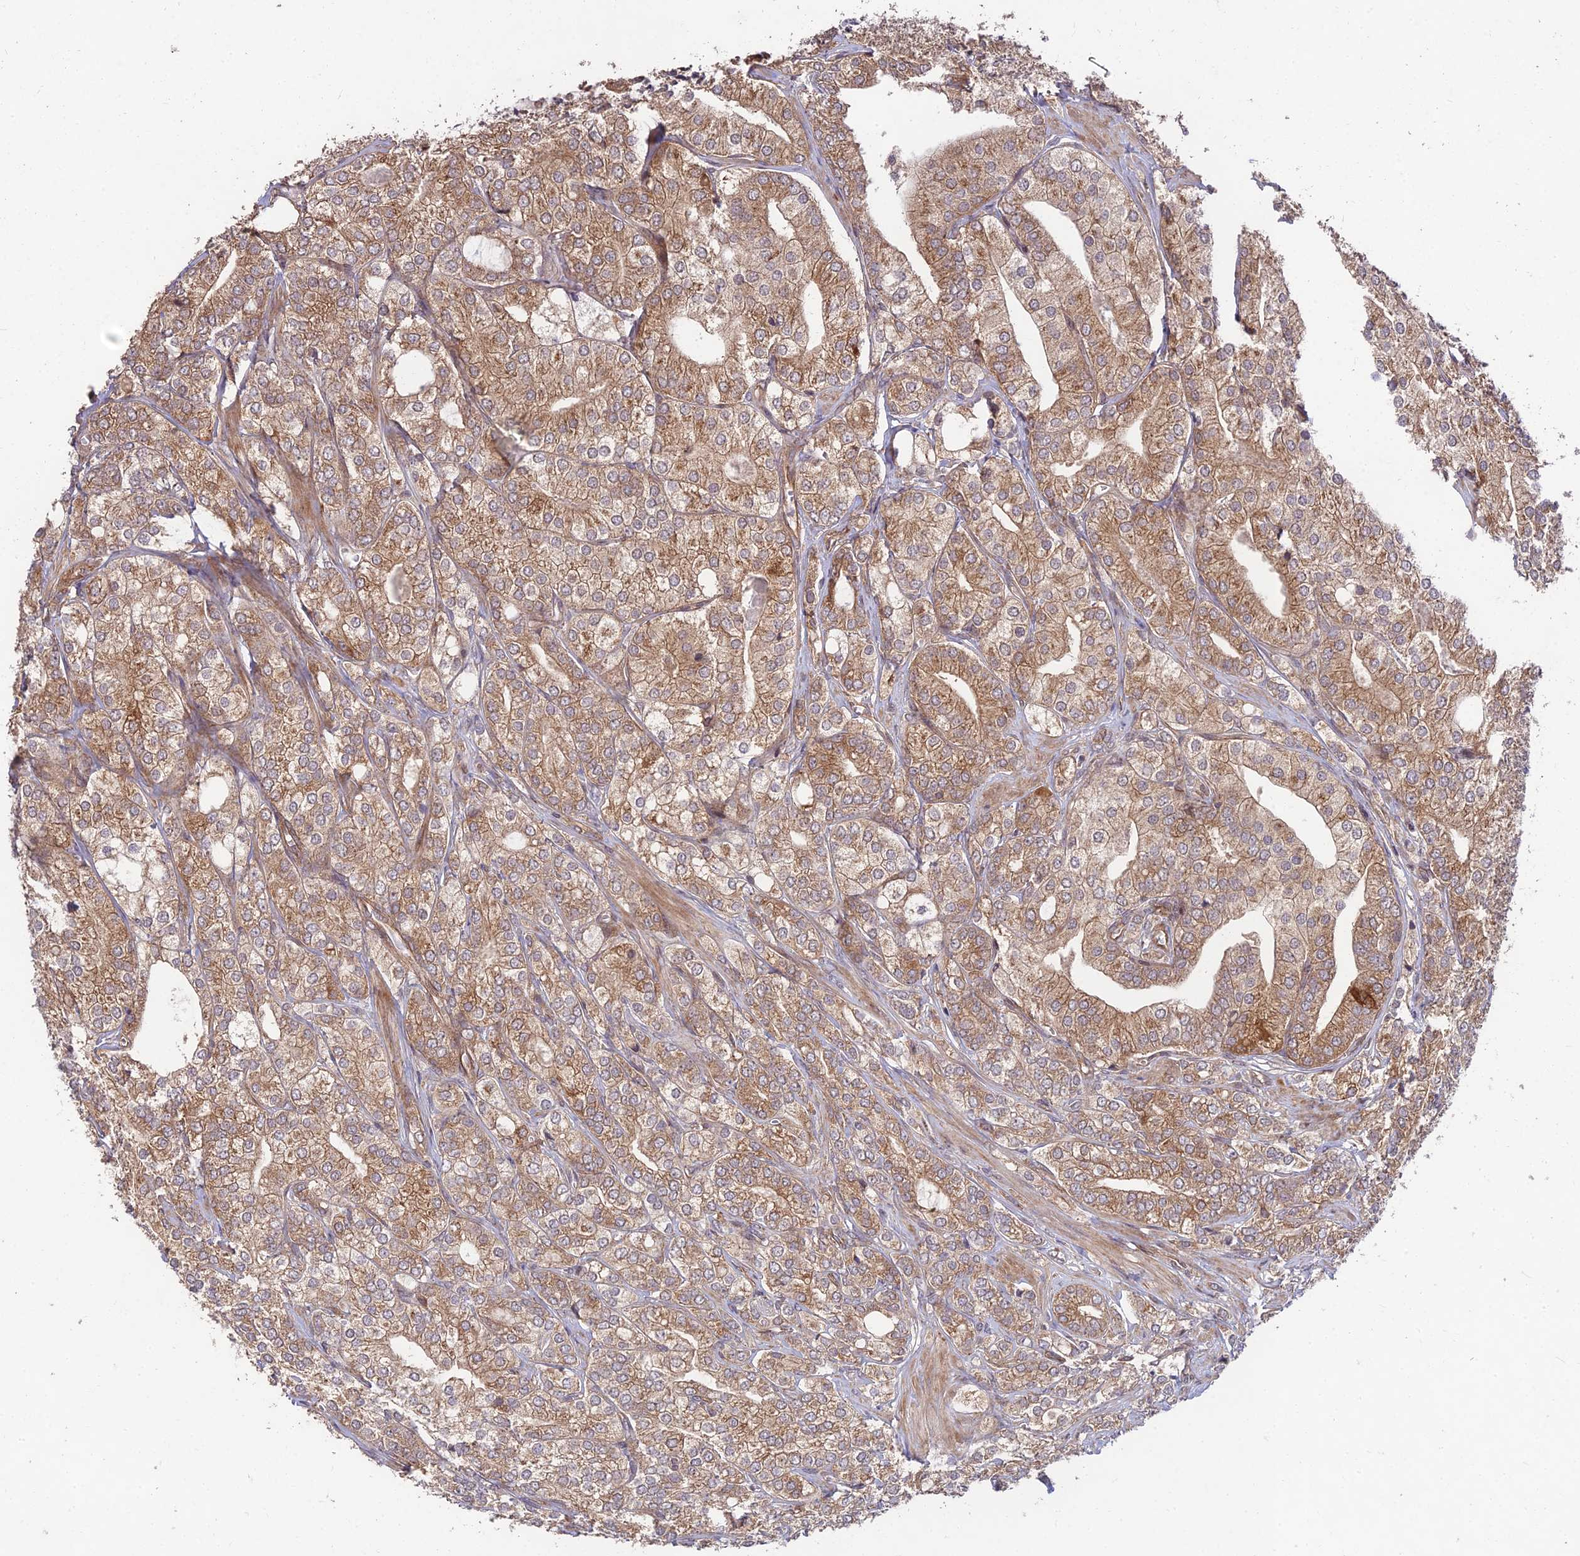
{"staining": {"intensity": "moderate", "quantity": "25%-75%", "location": "cytoplasmic/membranous"}, "tissue": "prostate cancer", "cell_type": "Tumor cells", "image_type": "cancer", "snomed": [{"axis": "morphology", "description": "Adenocarcinoma, High grade"}, {"axis": "topography", "description": "Prostate"}], "caption": "DAB immunohistochemical staining of human prostate cancer (high-grade adenocarcinoma) reveals moderate cytoplasmic/membranous protein staining in about 25%-75% of tumor cells.", "gene": "MKKS", "patient": {"sex": "male", "age": 50}}